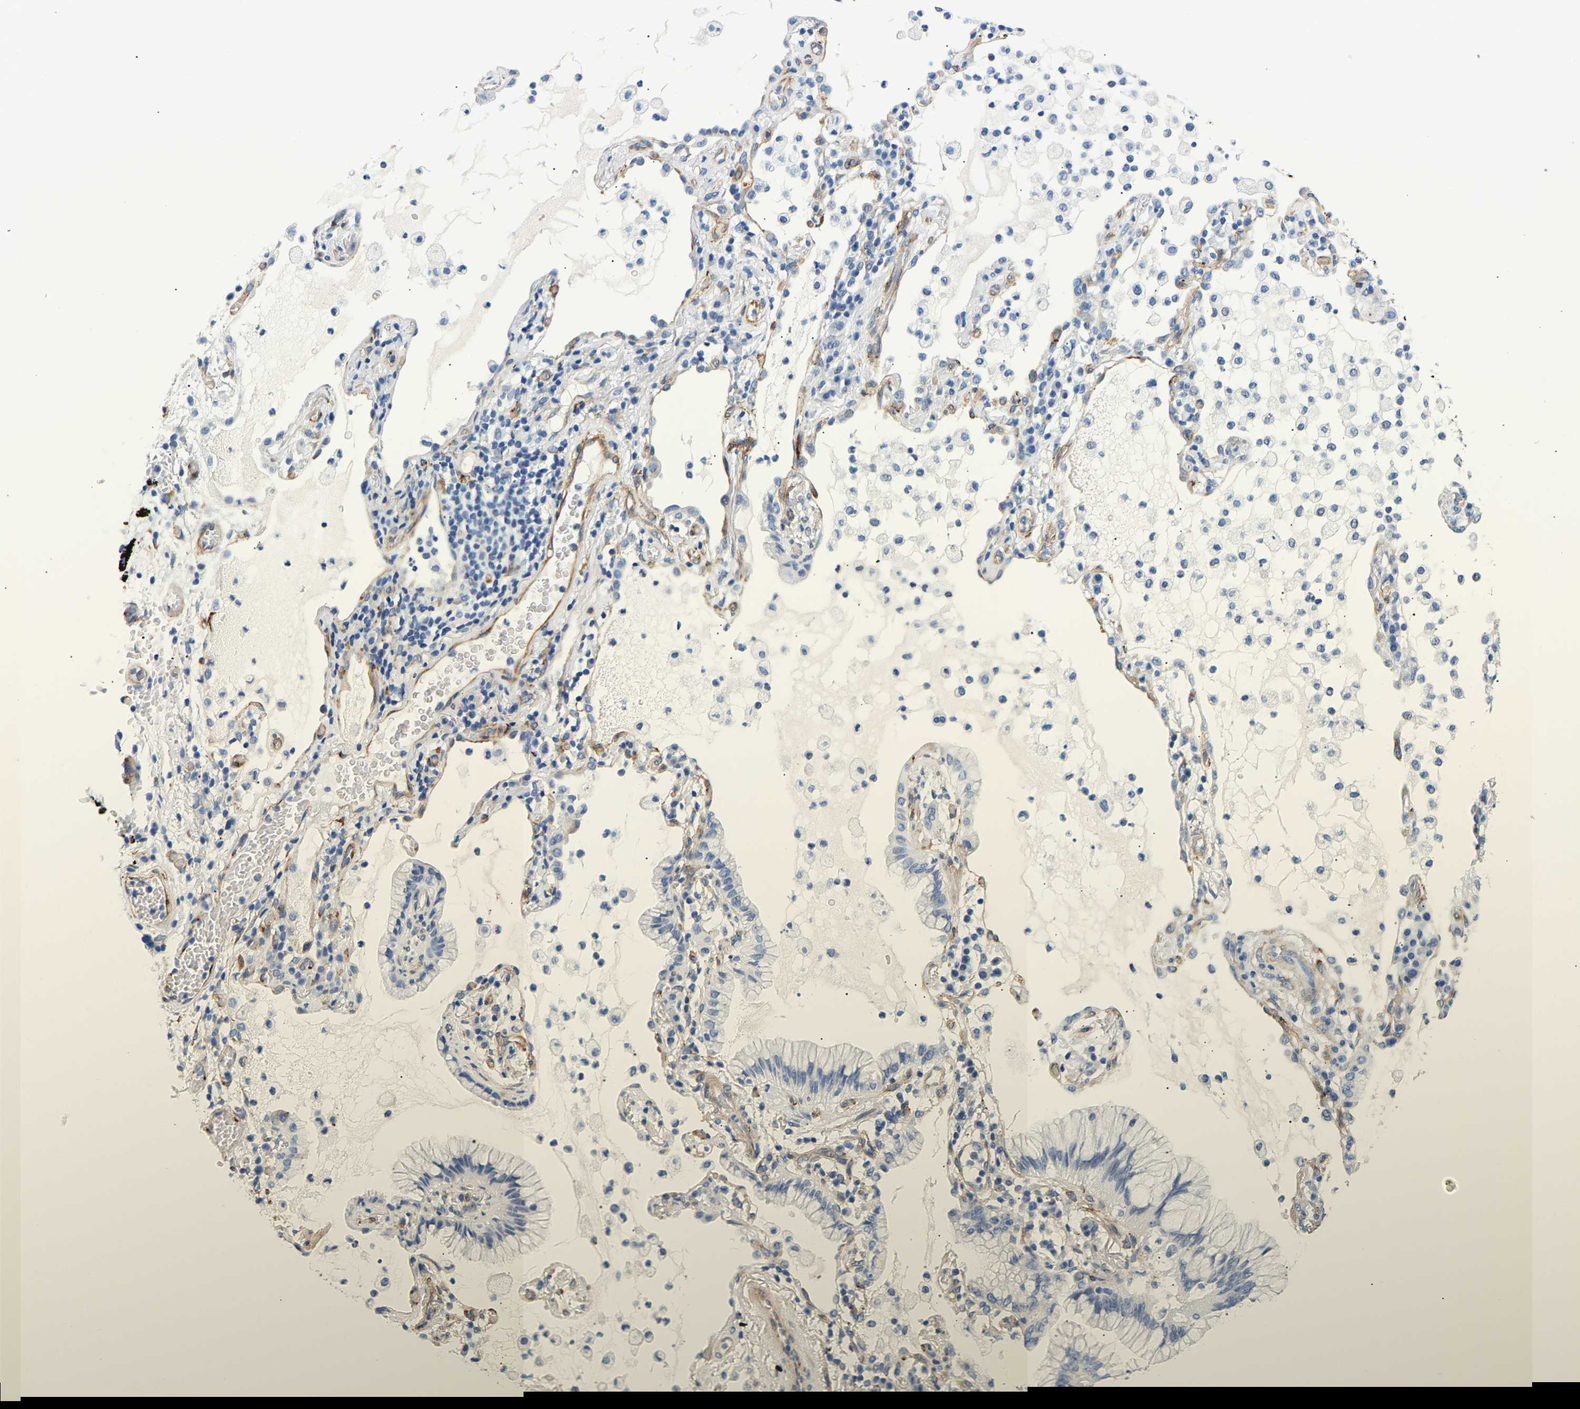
{"staining": {"intensity": "negative", "quantity": "none", "location": "none"}, "tissue": "lung cancer", "cell_type": "Tumor cells", "image_type": "cancer", "snomed": [{"axis": "morphology", "description": "Adenocarcinoma, NOS"}, {"axis": "topography", "description": "Lung"}], "caption": "Image shows no significant protein expression in tumor cells of lung cancer.", "gene": "IGFBP7", "patient": {"sex": "female", "age": 70}}